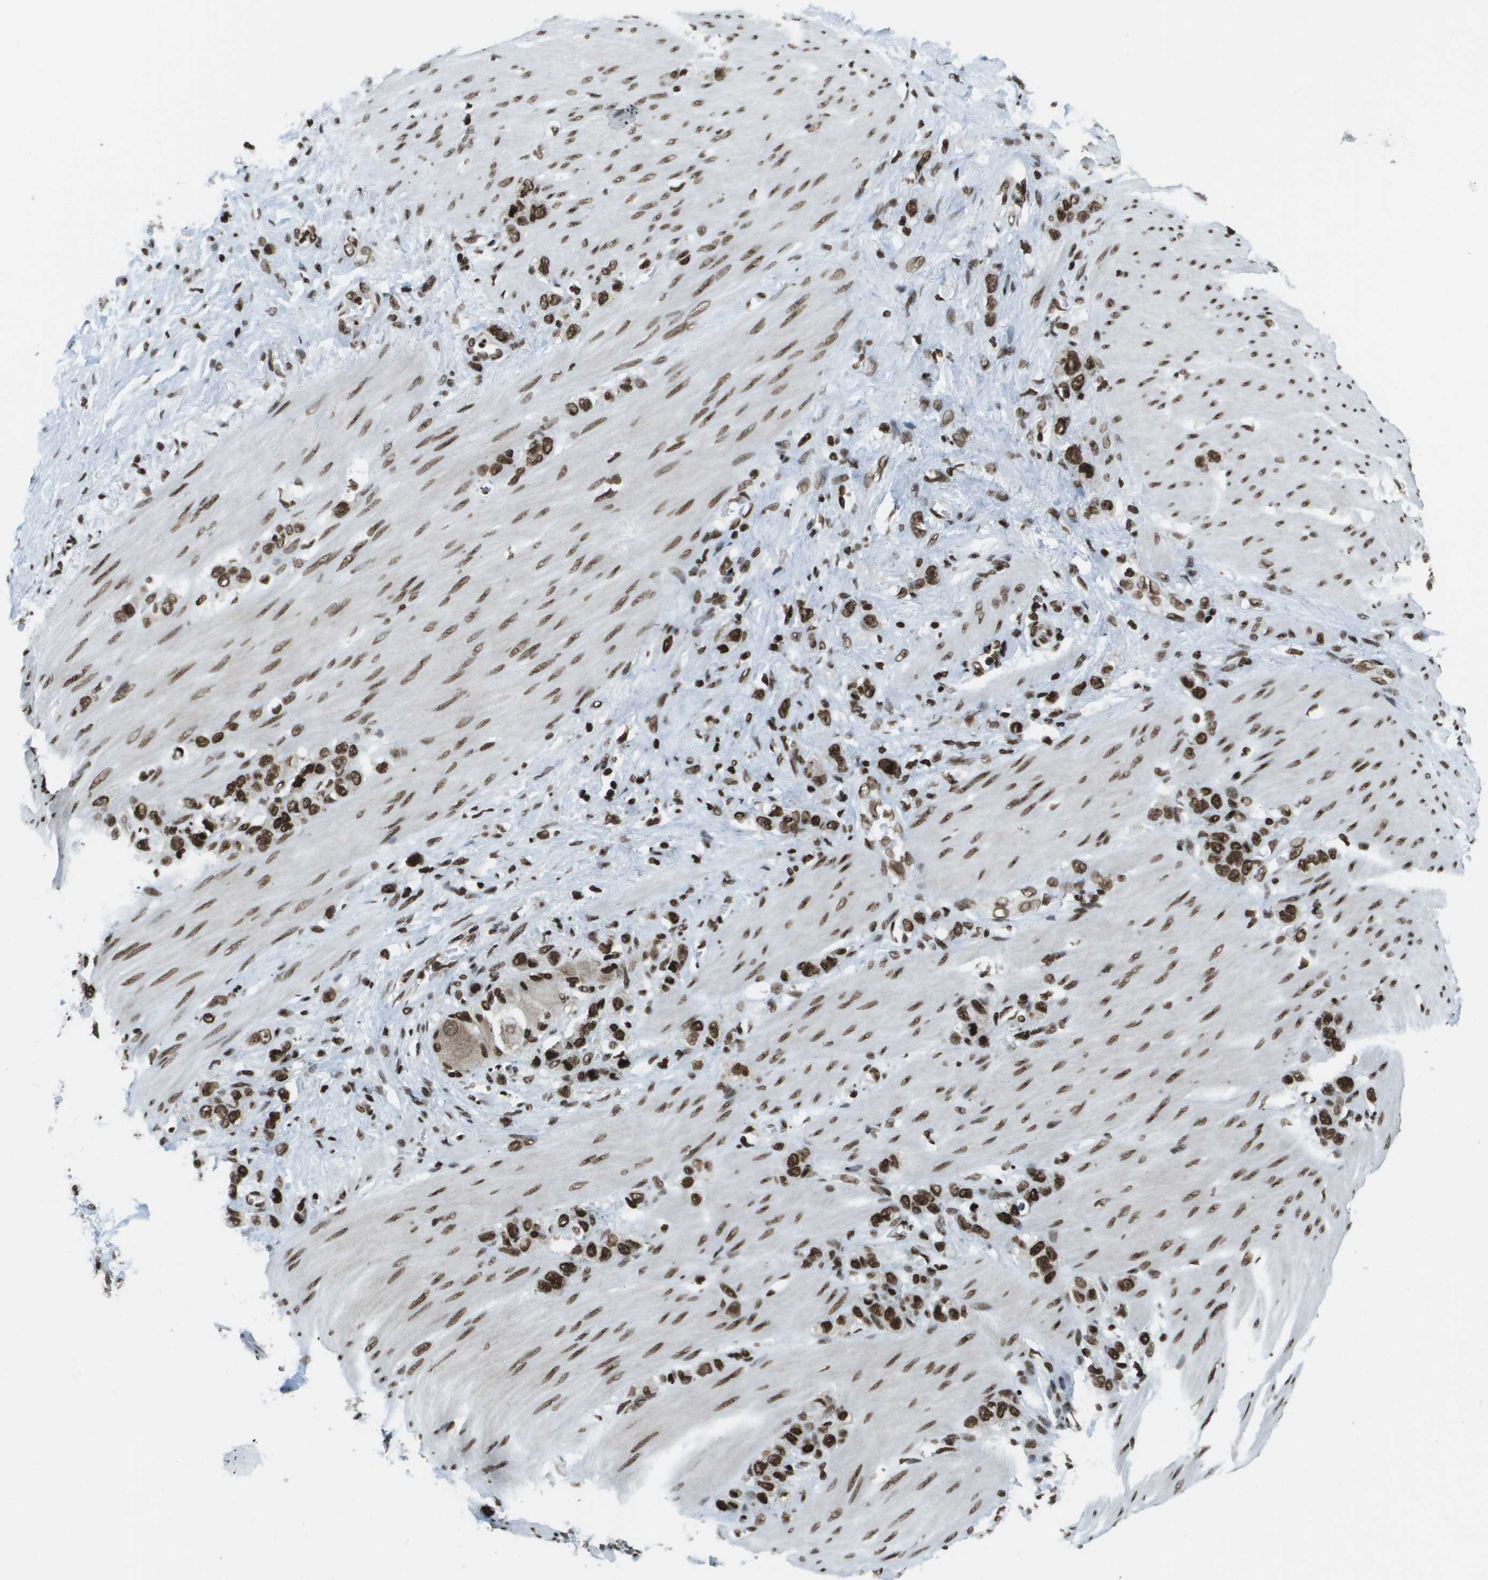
{"staining": {"intensity": "strong", "quantity": ">75%", "location": "nuclear"}, "tissue": "stomach cancer", "cell_type": "Tumor cells", "image_type": "cancer", "snomed": [{"axis": "morphology", "description": "Adenocarcinoma, NOS"}, {"axis": "morphology", "description": "Adenocarcinoma, High grade"}, {"axis": "topography", "description": "Stomach, upper"}, {"axis": "topography", "description": "Stomach, lower"}], "caption": "IHC image of stomach cancer (adenocarcinoma) stained for a protein (brown), which exhibits high levels of strong nuclear expression in about >75% of tumor cells.", "gene": "GLYR1", "patient": {"sex": "female", "age": 65}}